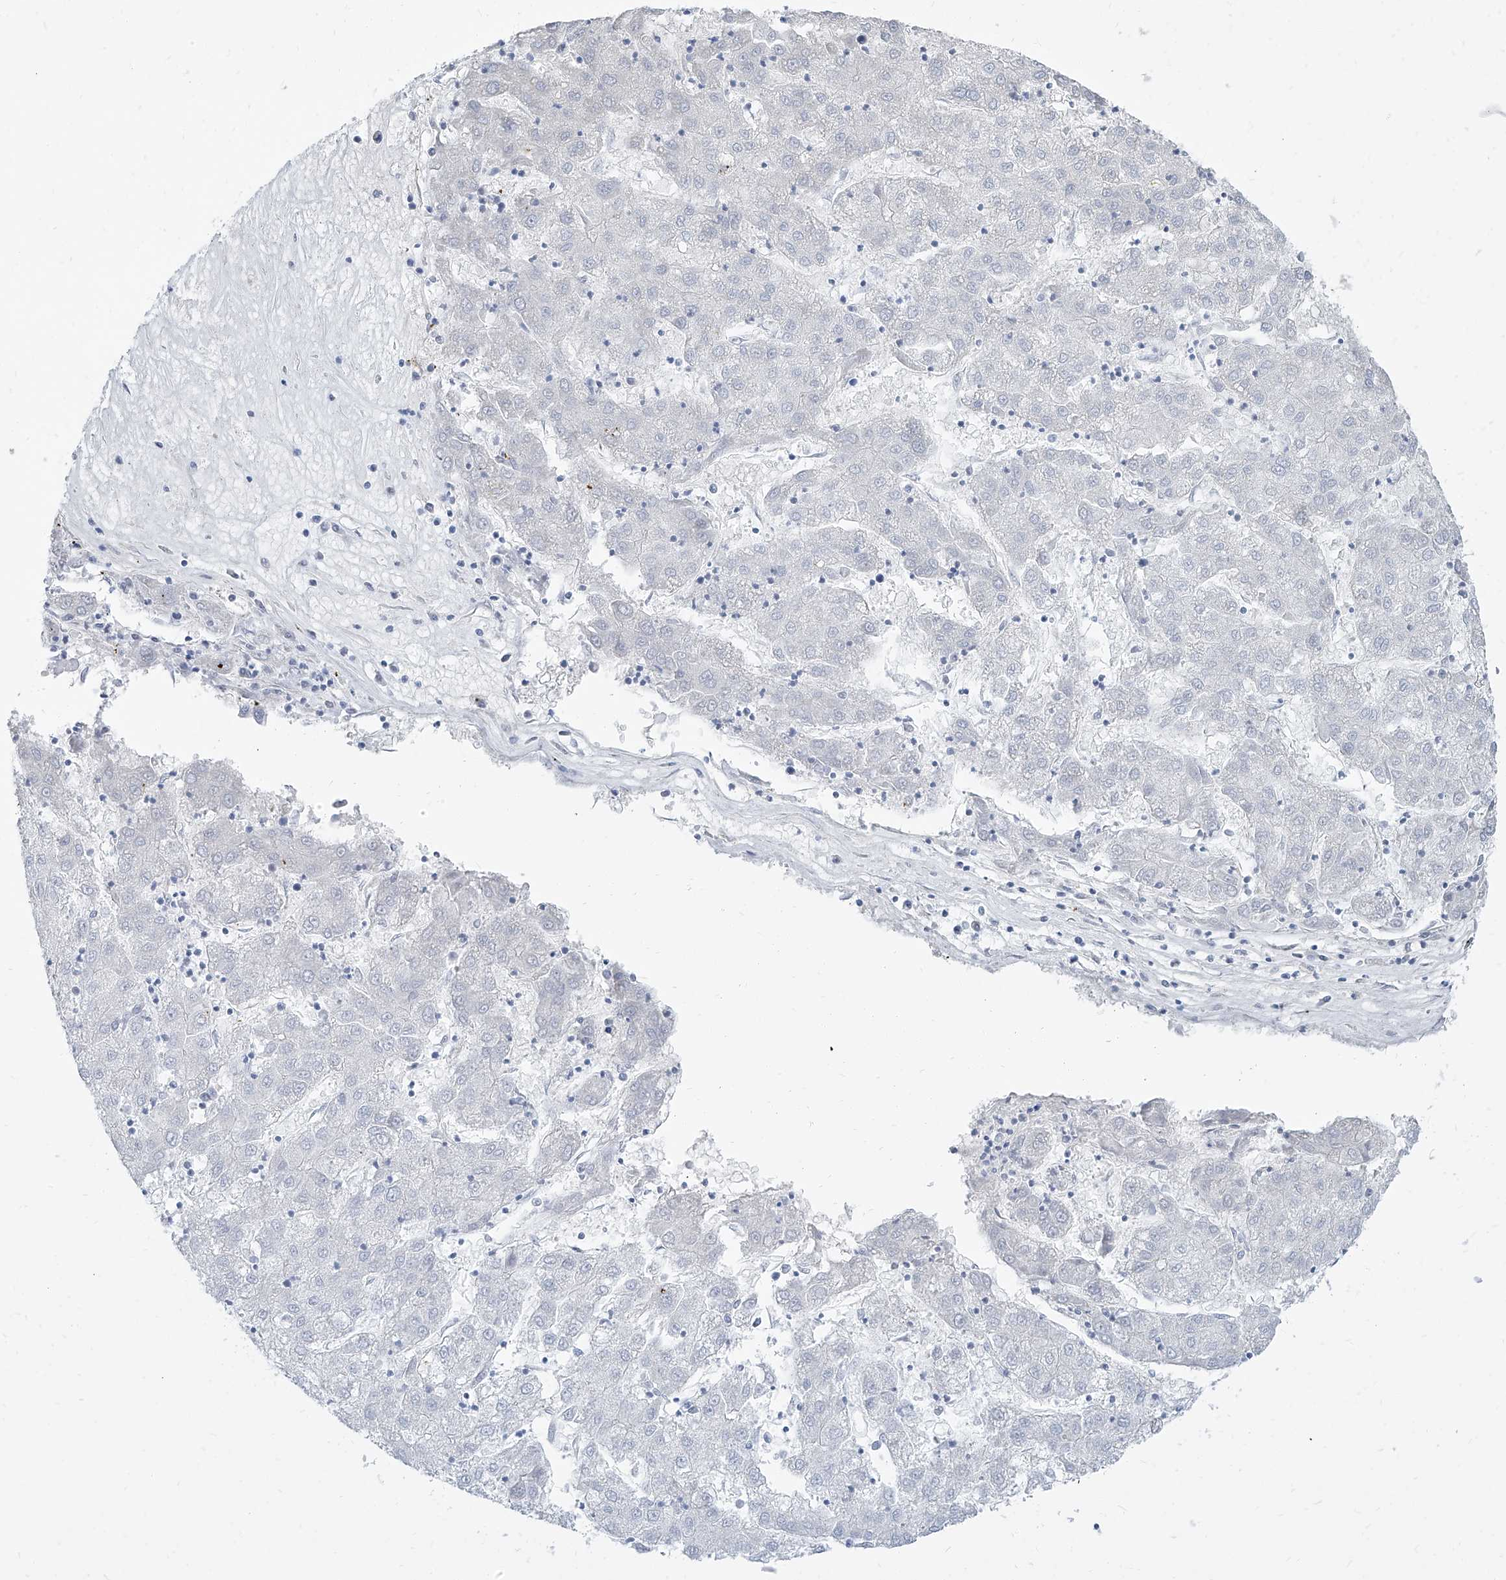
{"staining": {"intensity": "negative", "quantity": "none", "location": "none"}, "tissue": "liver cancer", "cell_type": "Tumor cells", "image_type": "cancer", "snomed": [{"axis": "morphology", "description": "Carcinoma, Hepatocellular, NOS"}, {"axis": "topography", "description": "Liver"}], "caption": "Immunohistochemistry (IHC) photomicrograph of human liver cancer stained for a protein (brown), which exhibits no expression in tumor cells. The staining was performed using DAB to visualize the protein expression in brown, while the nuclei were stained in blue with hematoxylin (Magnification: 20x).", "gene": "TXLNB", "patient": {"sex": "male", "age": 72}}